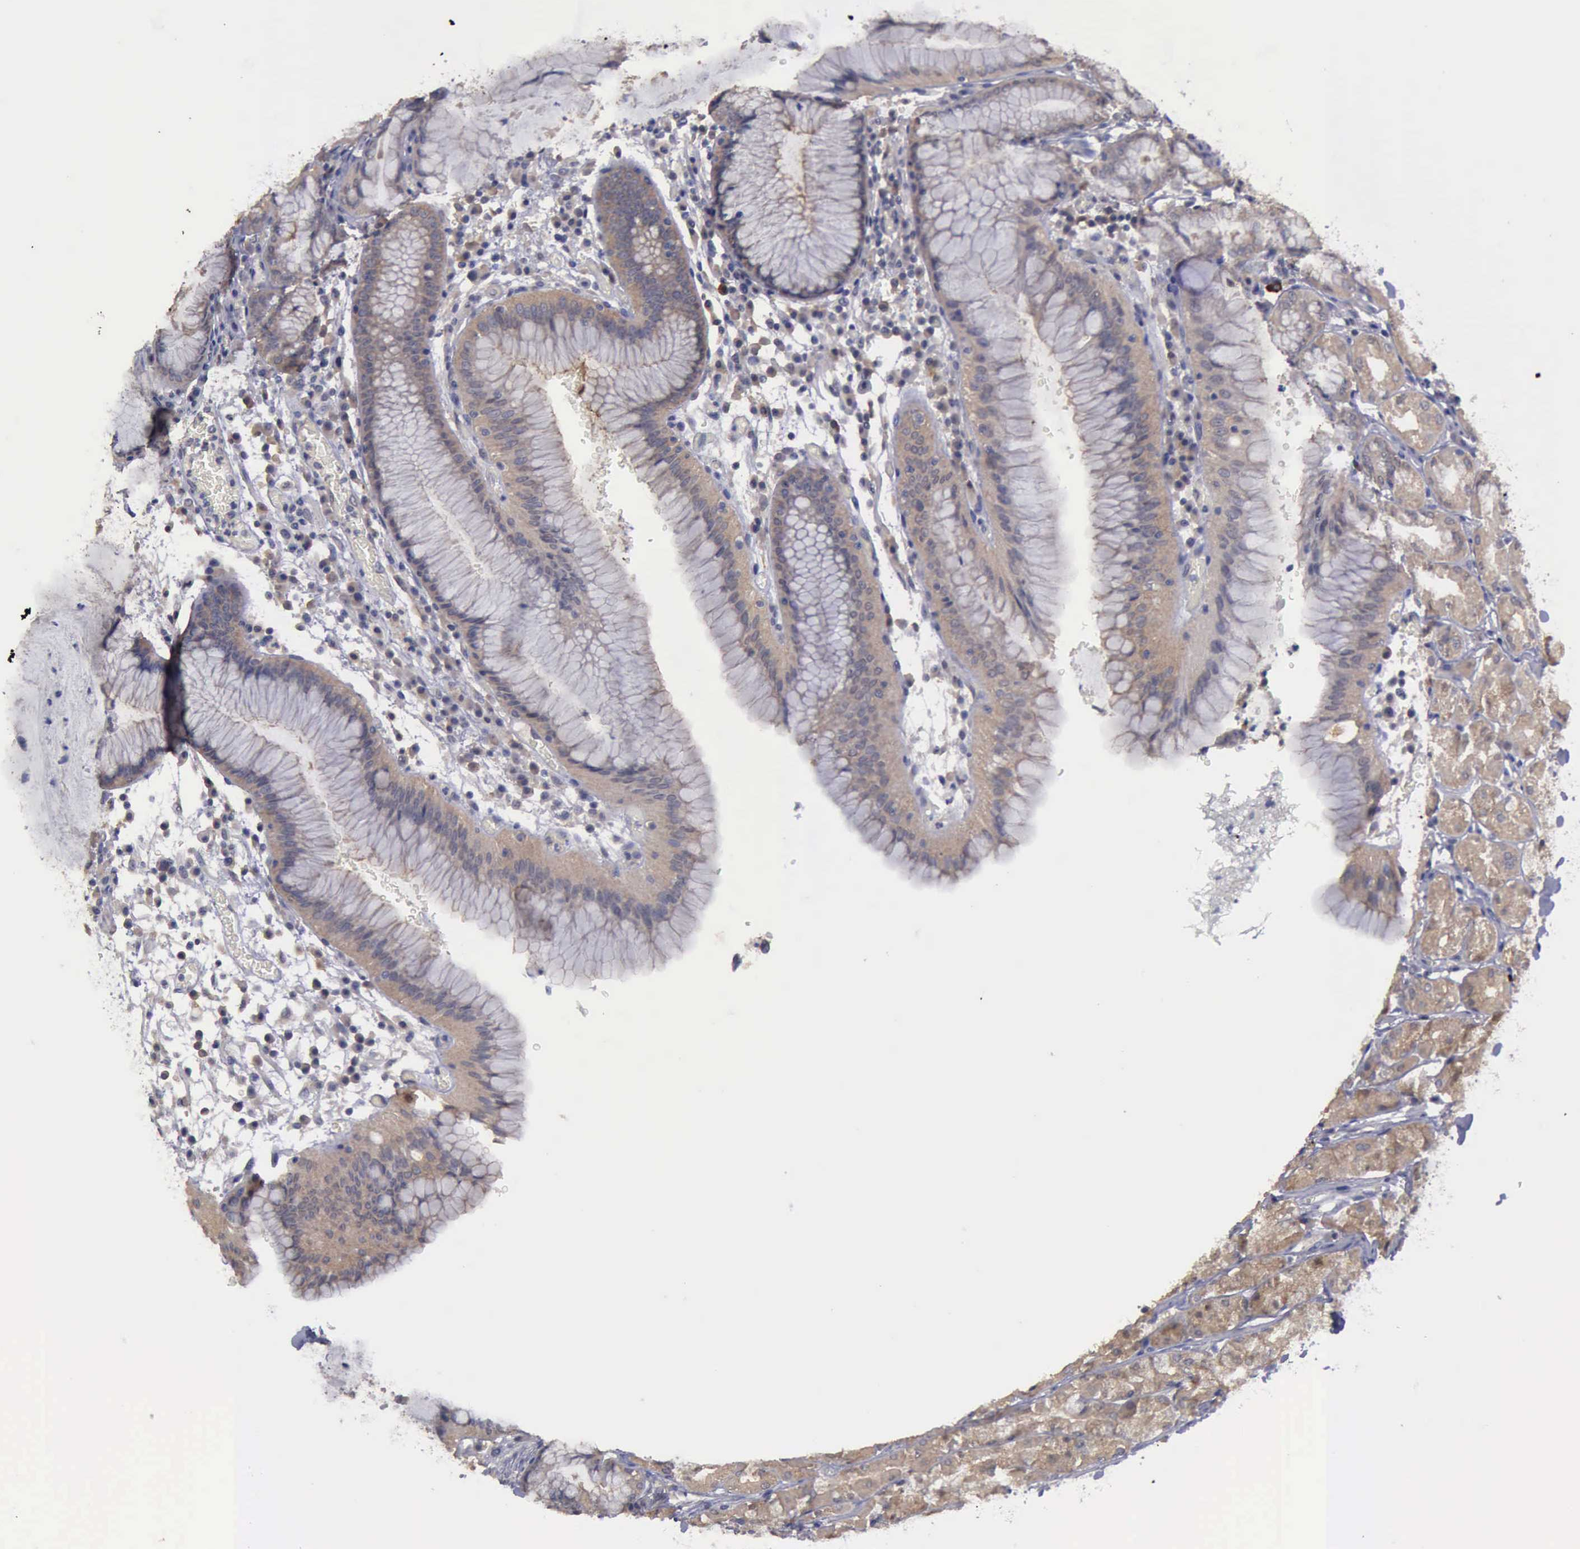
{"staining": {"intensity": "weak", "quantity": ">75%", "location": "cytoplasmic/membranous"}, "tissue": "stomach", "cell_type": "Glandular cells", "image_type": "normal", "snomed": [{"axis": "morphology", "description": "Normal tissue, NOS"}, {"axis": "topography", "description": "Stomach, lower"}], "caption": "Immunohistochemical staining of unremarkable stomach displays weak cytoplasmic/membranous protein expression in about >75% of glandular cells. (Stains: DAB in brown, nuclei in blue, Microscopy: brightfield microscopy at high magnification).", "gene": "PHKA1", "patient": {"sex": "female", "age": 73}}